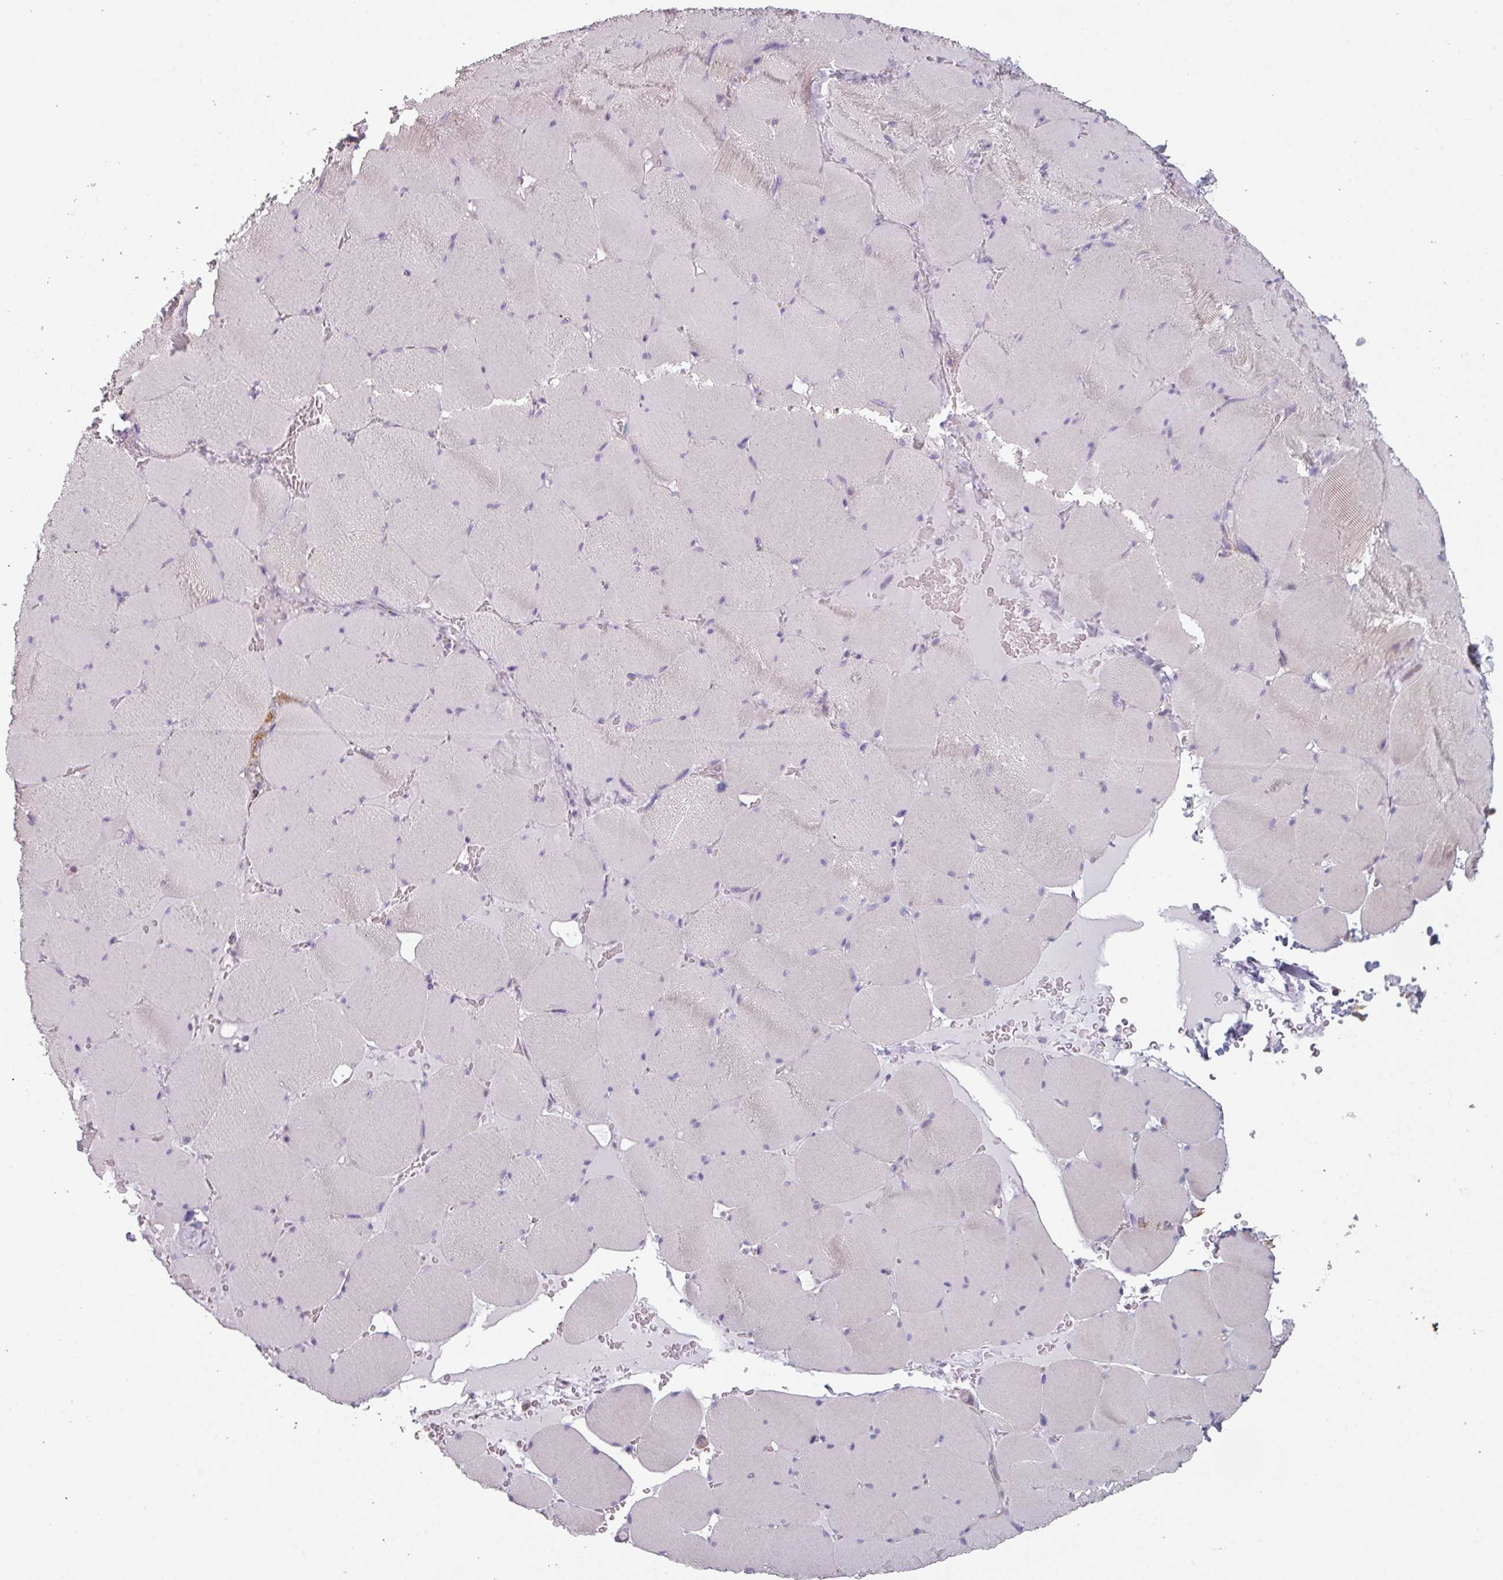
{"staining": {"intensity": "negative", "quantity": "none", "location": "none"}, "tissue": "skeletal muscle", "cell_type": "Myocytes", "image_type": "normal", "snomed": [{"axis": "morphology", "description": "Normal tissue, NOS"}, {"axis": "topography", "description": "Skeletal muscle"}, {"axis": "topography", "description": "Head-Neck"}], "caption": "A high-resolution photomicrograph shows IHC staining of benign skeletal muscle, which shows no significant staining in myocytes.", "gene": "GSTA1", "patient": {"sex": "male", "age": 66}}